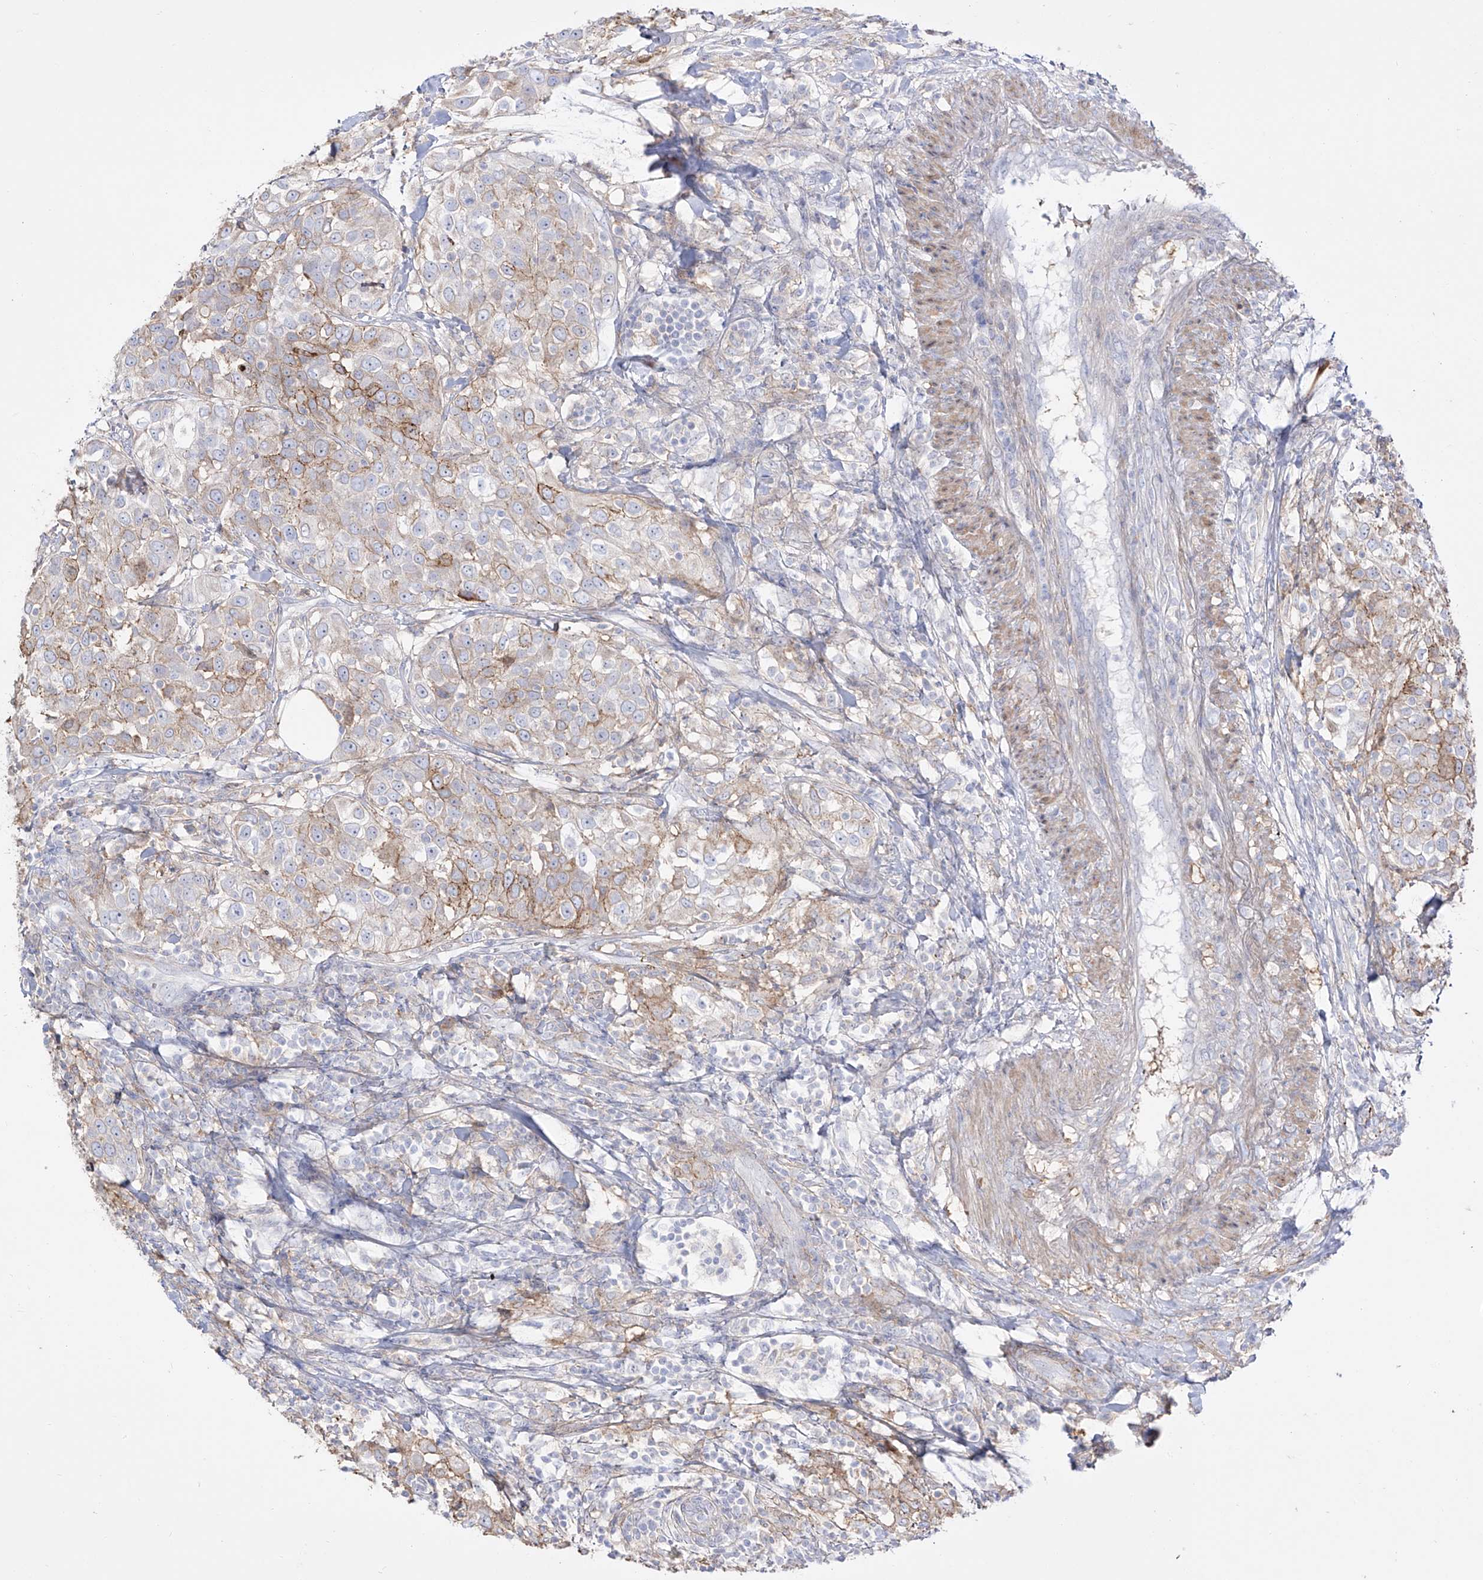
{"staining": {"intensity": "moderate", "quantity": "<25%", "location": "cytoplasmic/membranous"}, "tissue": "urothelial cancer", "cell_type": "Tumor cells", "image_type": "cancer", "snomed": [{"axis": "morphology", "description": "Urothelial carcinoma, High grade"}, {"axis": "topography", "description": "Urinary bladder"}], "caption": "This image reveals IHC staining of human urothelial carcinoma (high-grade), with low moderate cytoplasmic/membranous expression in about <25% of tumor cells.", "gene": "ZGRF1", "patient": {"sex": "female", "age": 80}}